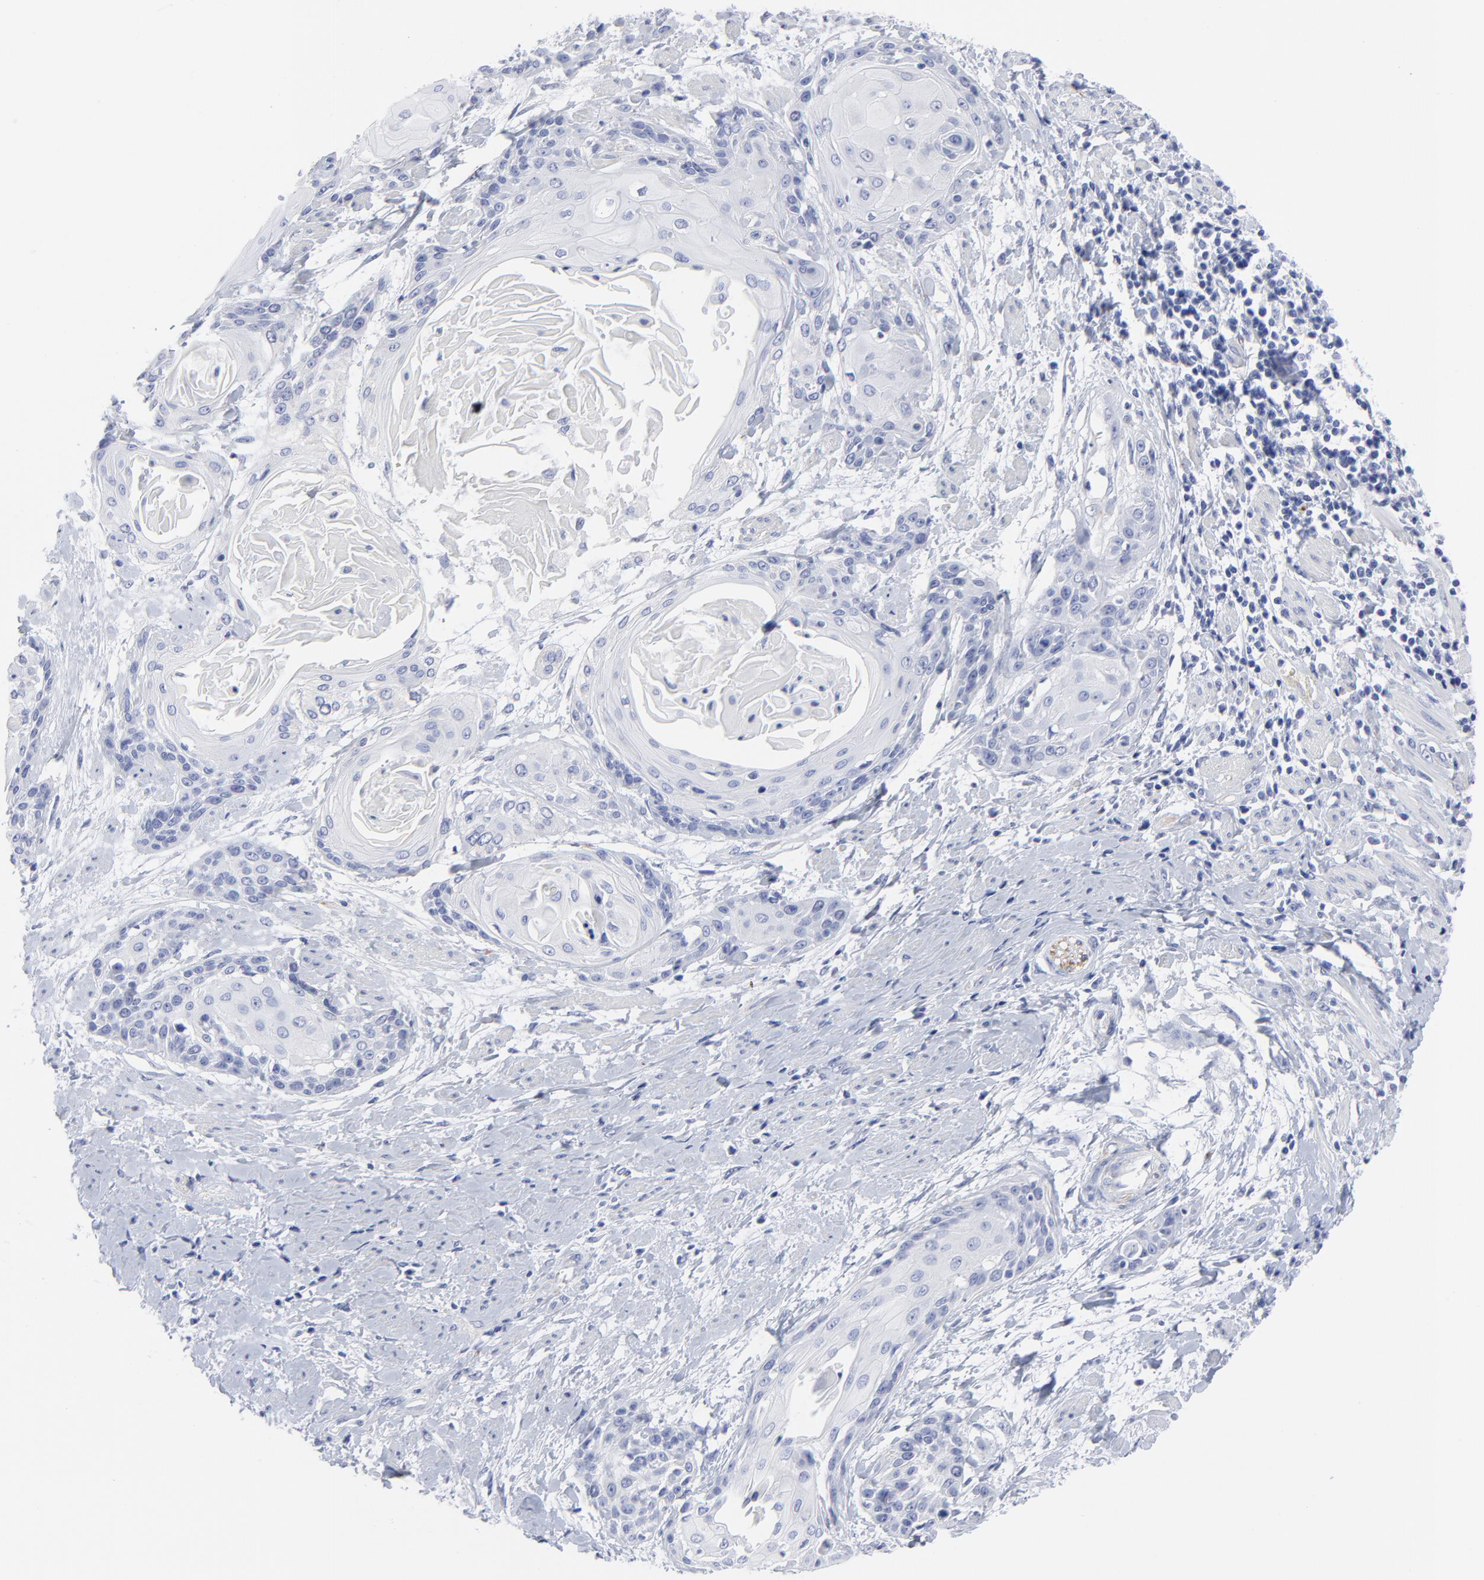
{"staining": {"intensity": "negative", "quantity": "none", "location": "none"}, "tissue": "cervical cancer", "cell_type": "Tumor cells", "image_type": "cancer", "snomed": [{"axis": "morphology", "description": "Squamous cell carcinoma, NOS"}, {"axis": "topography", "description": "Cervix"}], "caption": "Immunohistochemistry histopathology image of squamous cell carcinoma (cervical) stained for a protein (brown), which exhibits no staining in tumor cells.", "gene": "CNTN3", "patient": {"sex": "female", "age": 57}}